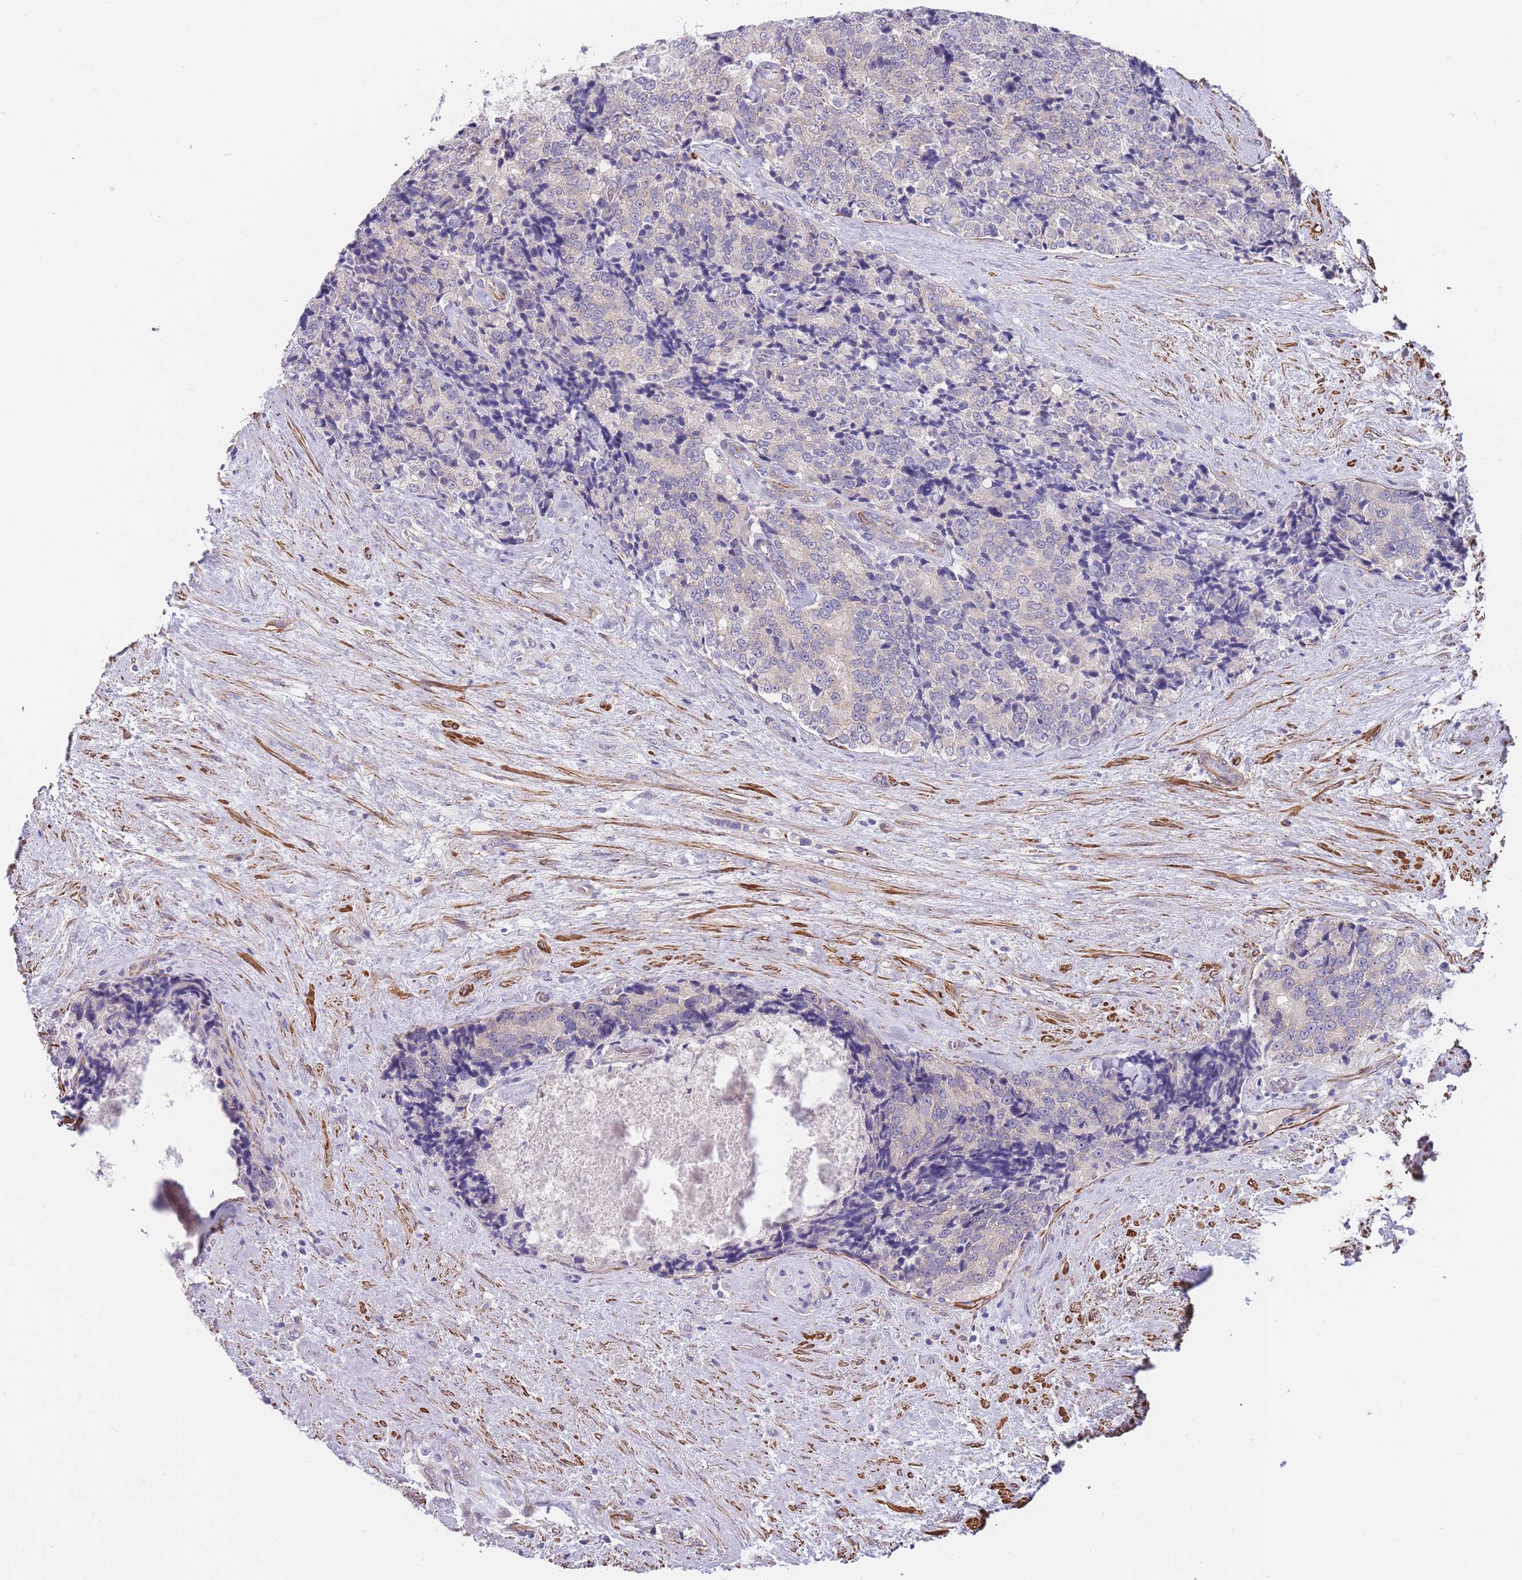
{"staining": {"intensity": "negative", "quantity": "none", "location": "none"}, "tissue": "prostate cancer", "cell_type": "Tumor cells", "image_type": "cancer", "snomed": [{"axis": "morphology", "description": "Adenocarcinoma, High grade"}, {"axis": "topography", "description": "Prostate"}], "caption": "Adenocarcinoma (high-grade) (prostate) stained for a protein using immunohistochemistry exhibits no expression tumor cells.", "gene": "FAM124A", "patient": {"sex": "male", "age": 70}}